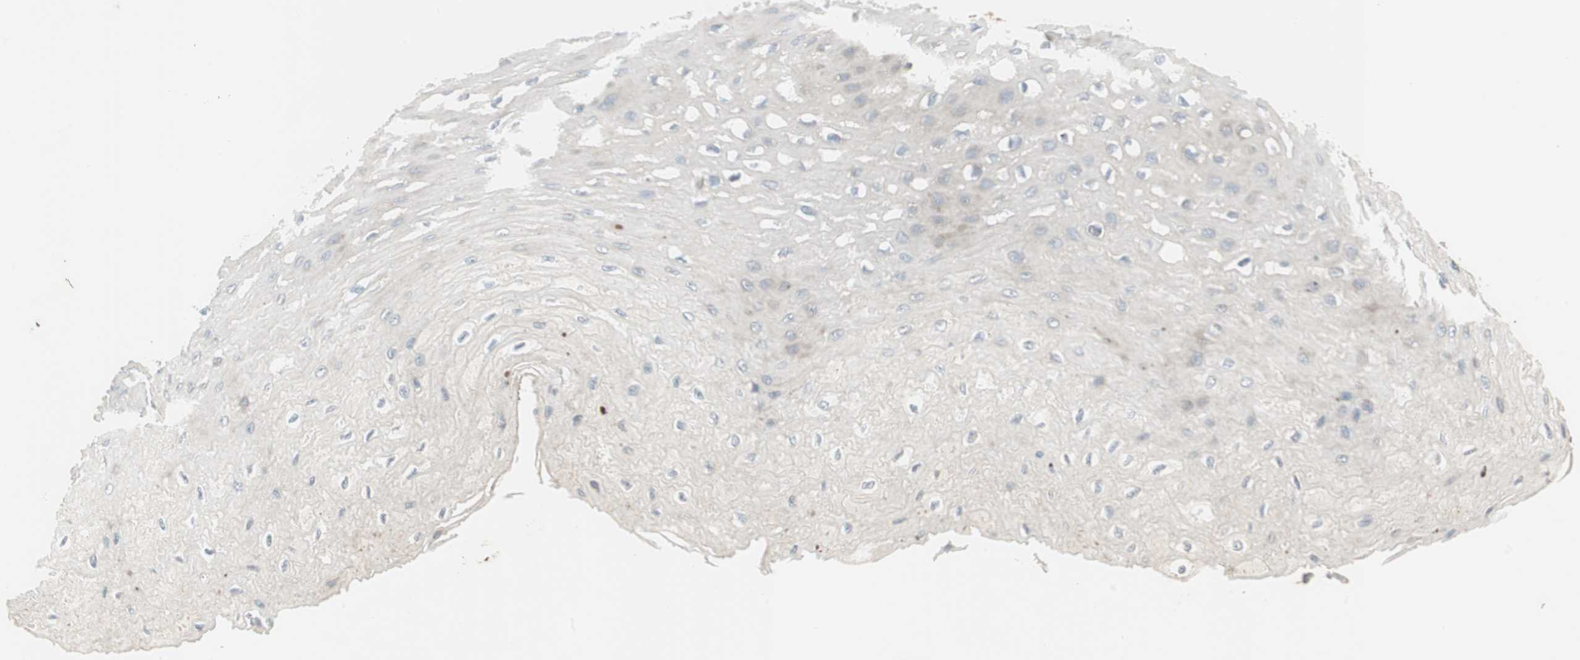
{"staining": {"intensity": "negative", "quantity": "none", "location": "none"}, "tissue": "esophagus", "cell_type": "Squamous epithelial cells", "image_type": "normal", "snomed": [{"axis": "morphology", "description": "Normal tissue, NOS"}, {"axis": "topography", "description": "Esophagus"}], "caption": "DAB immunohistochemical staining of unremarkable human esophagus exhibits no significant expression in squamous epithelial cells. Nuclei are stained in blue.", "gene": "SFRP1", "patient": {"sex": "female", "age": 72}}